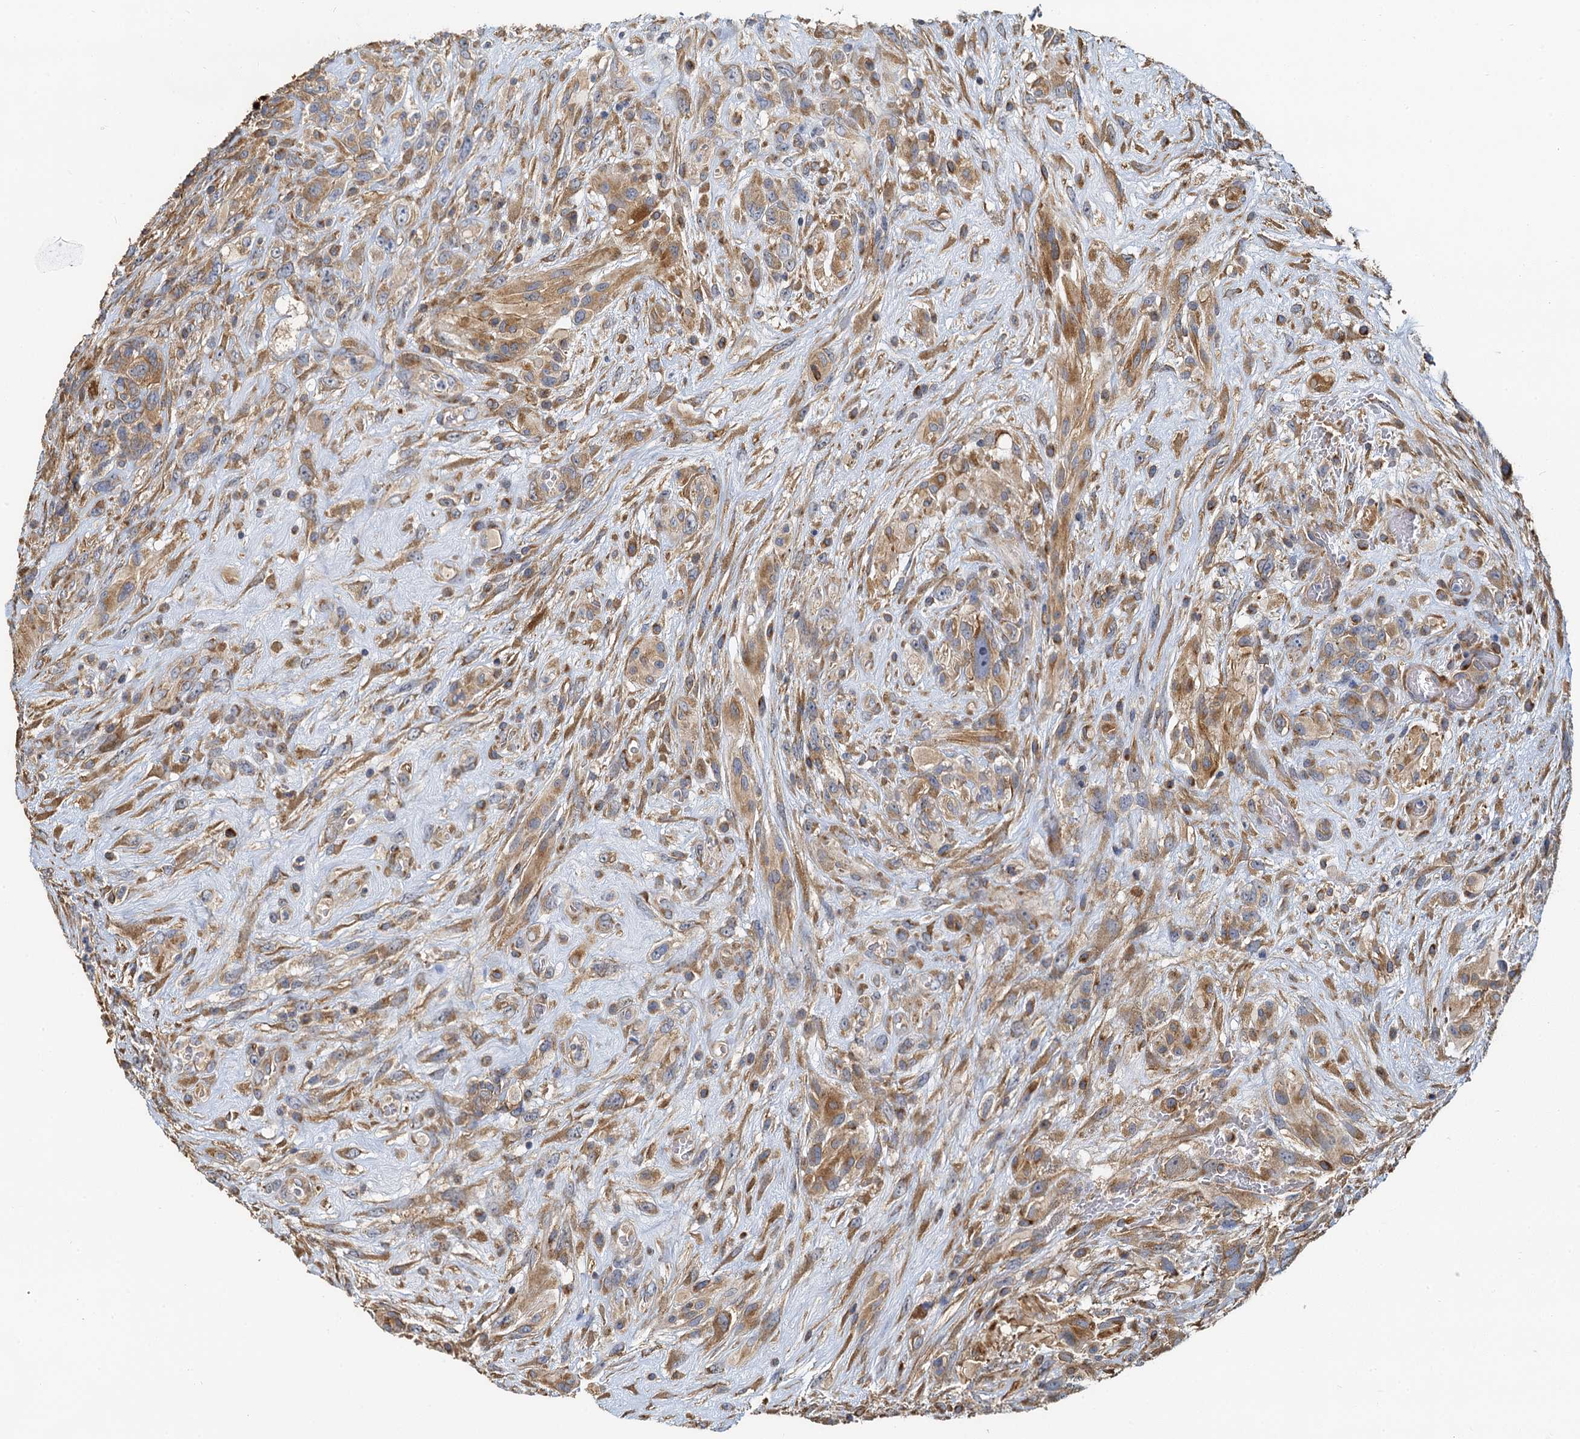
{"staining": {"intensity": "moderate", "quantity": "25%-75%", "location": "cytoplasmic/membranous"}, "tissue": "glioma", "cell_type": "Tumor cells", "image_type": "cancer", "snomed": [{"axis": "morphology", "description": "Glioma, malignant, High grade"}, {"axis": "topography", "description": "Brain"}], "caption": "The photomicrograph reveals immunohistochemical staining of malignant high-grade glioma. There is moderate cytoplasmic/membranous staining is seen in about 25%-75% of tumor cells.", "gene": "NKAPD1", "patient": {"sex": "male", "age": 61}}